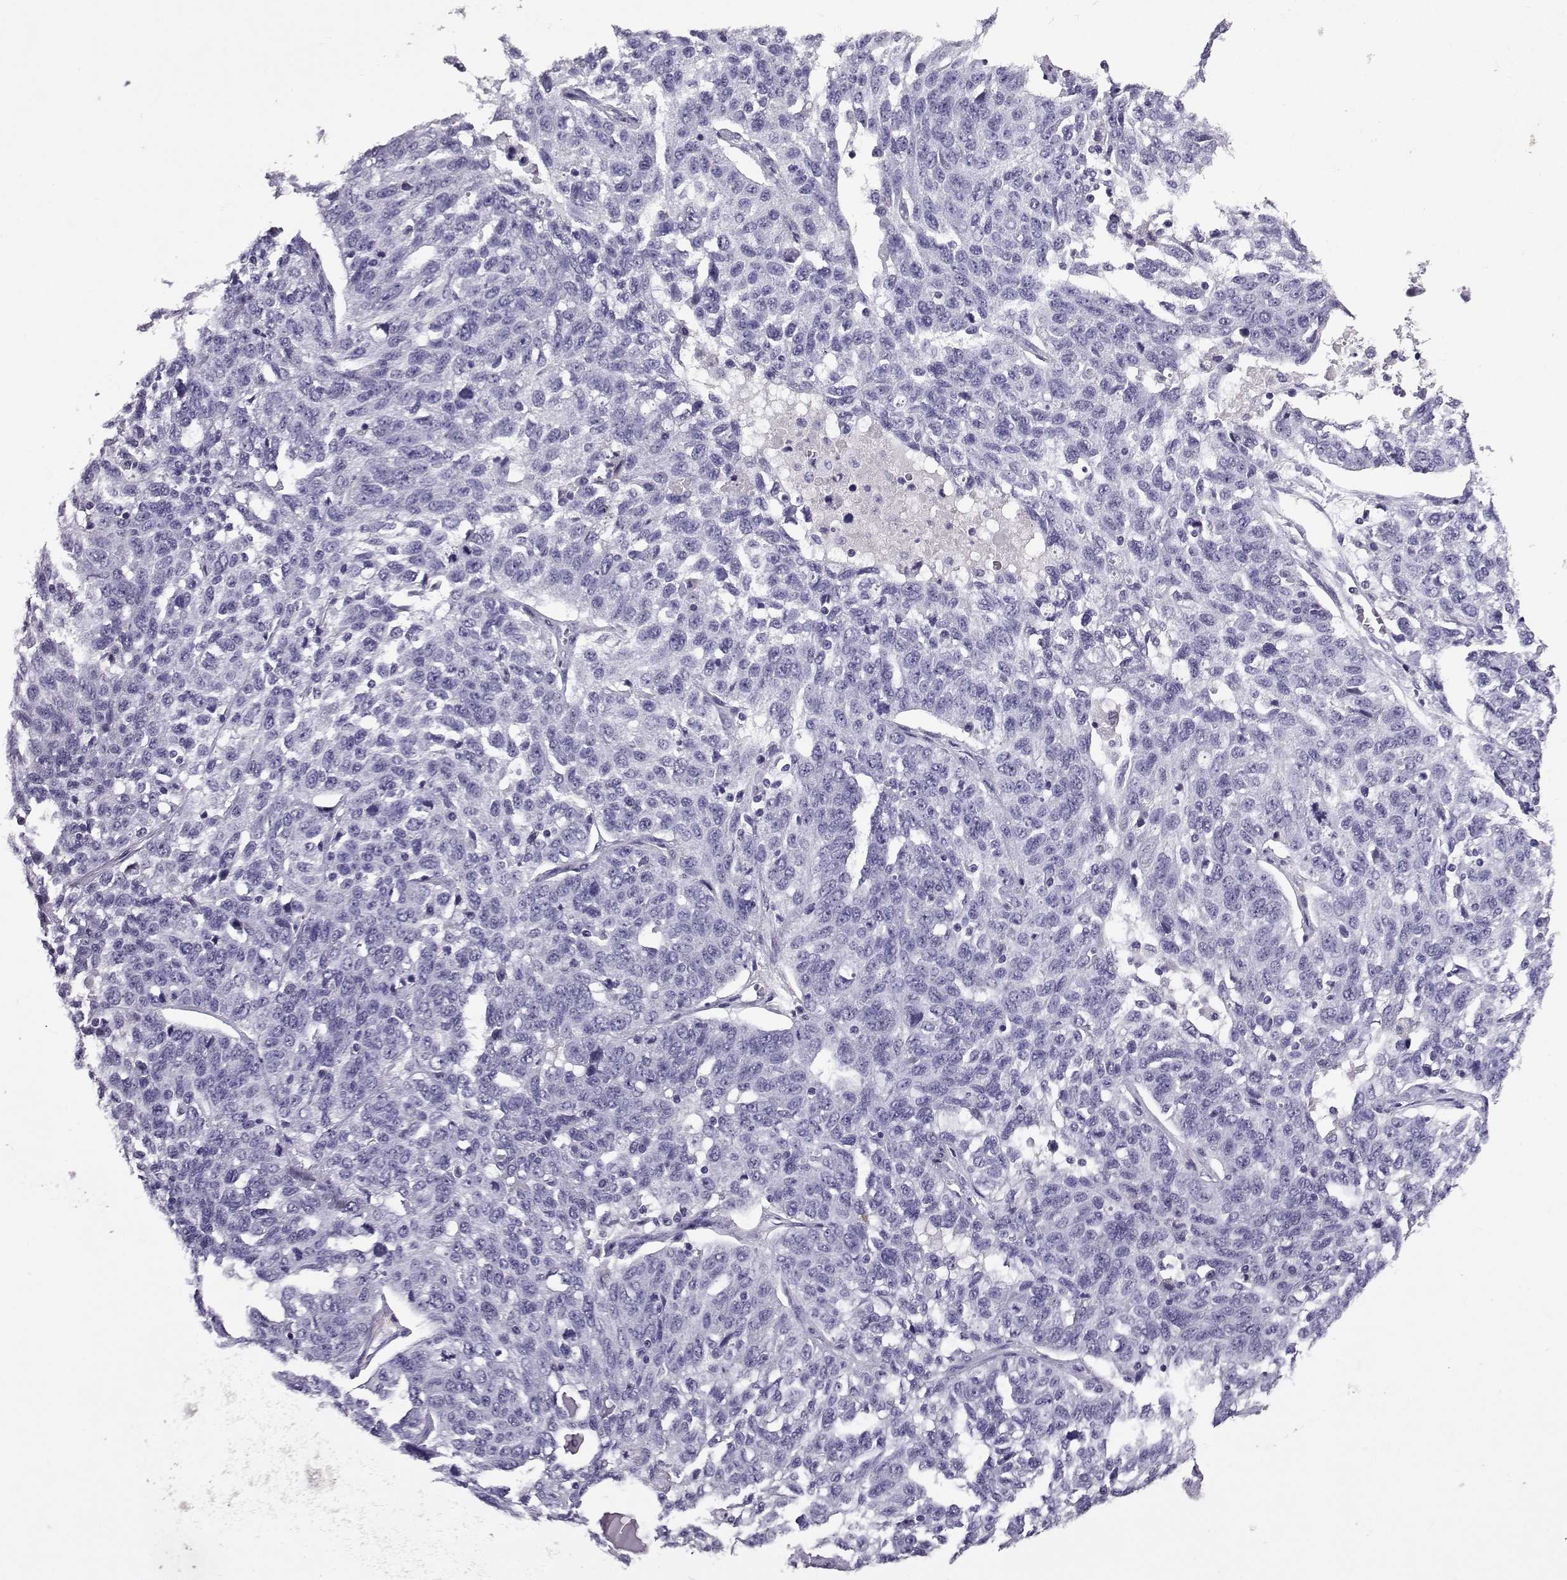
{"staining": {"intensity": "negative", "quantity": "none", "location": "none"}, "tissue": "ovarian cancer", "cell_type": "Tumor cells", "image_type": "cancer", "snomed": [{"axis": "morphology", "description": "Cystadenocarcinoma, serous, NOS"}, {"axis": "topography", "description": "Ovary"}], "caption": "IHC of ovarian cancer shows no staining in tumor cells.", "gene": "SPAG11B", "patient": {"sex": "female", "age": 71}}